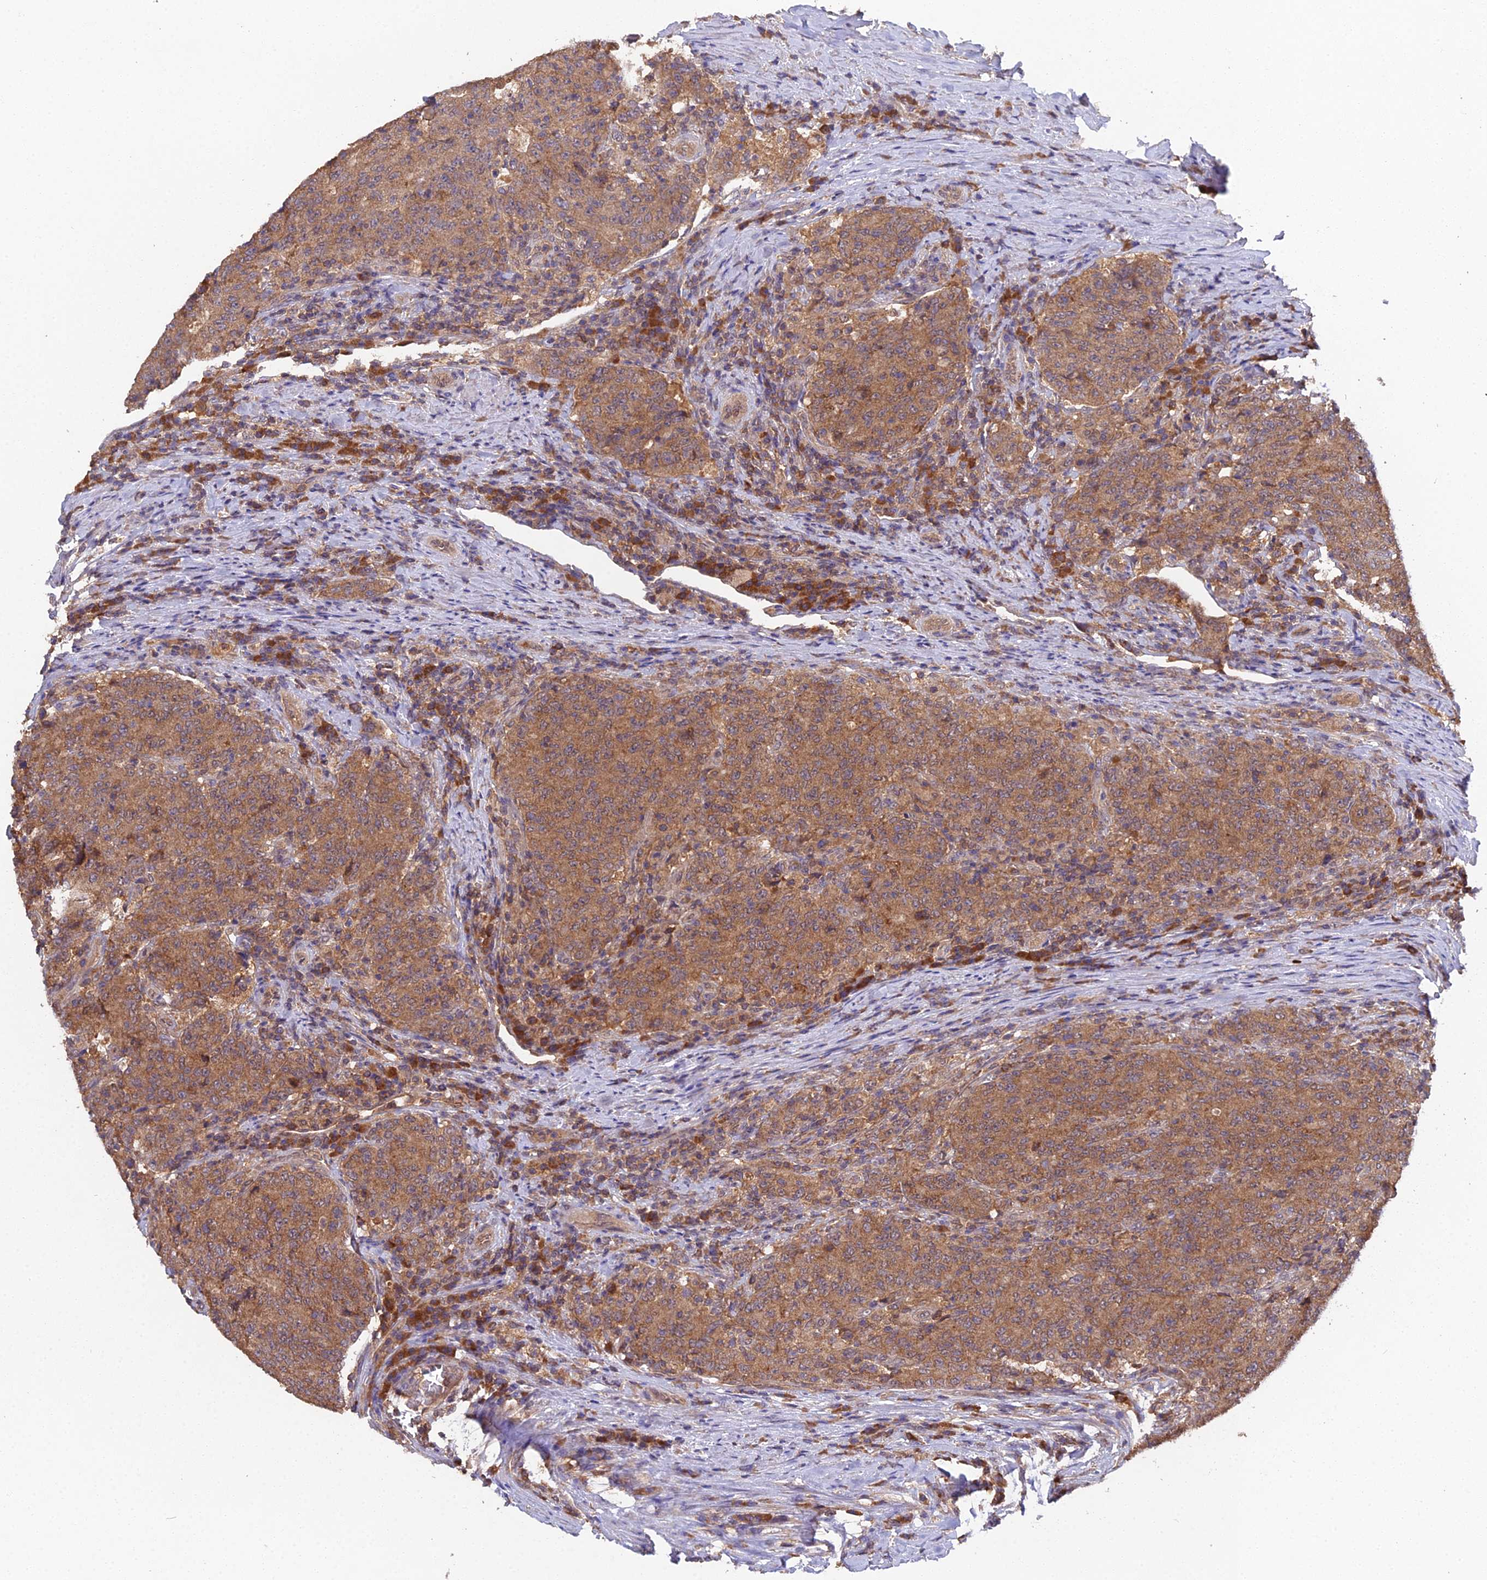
{"staining": {"intensity": "moderate", "quantity": ">75%", "location": "cytoplasmic/membranous"}, "tissue": "colorectal cancer", "cell_type": "Tumor cells", "image_type": "cancer", "snomed": [{"axis": "morphology", "description": "Adenocarcinoma, NOS"}, {"axis": "topography", "description": "Colon"}], "caption": "Immunohistochemistry image of human colorectal cancer (adenocarcinoma) stained for a protein (brown), which shows medium levels of moderate cytoplasmic/membranous staining in approximately >75% of tumor cells.", "gene": "TMEM258", "patient": {"sex": "female", "age": 75}}